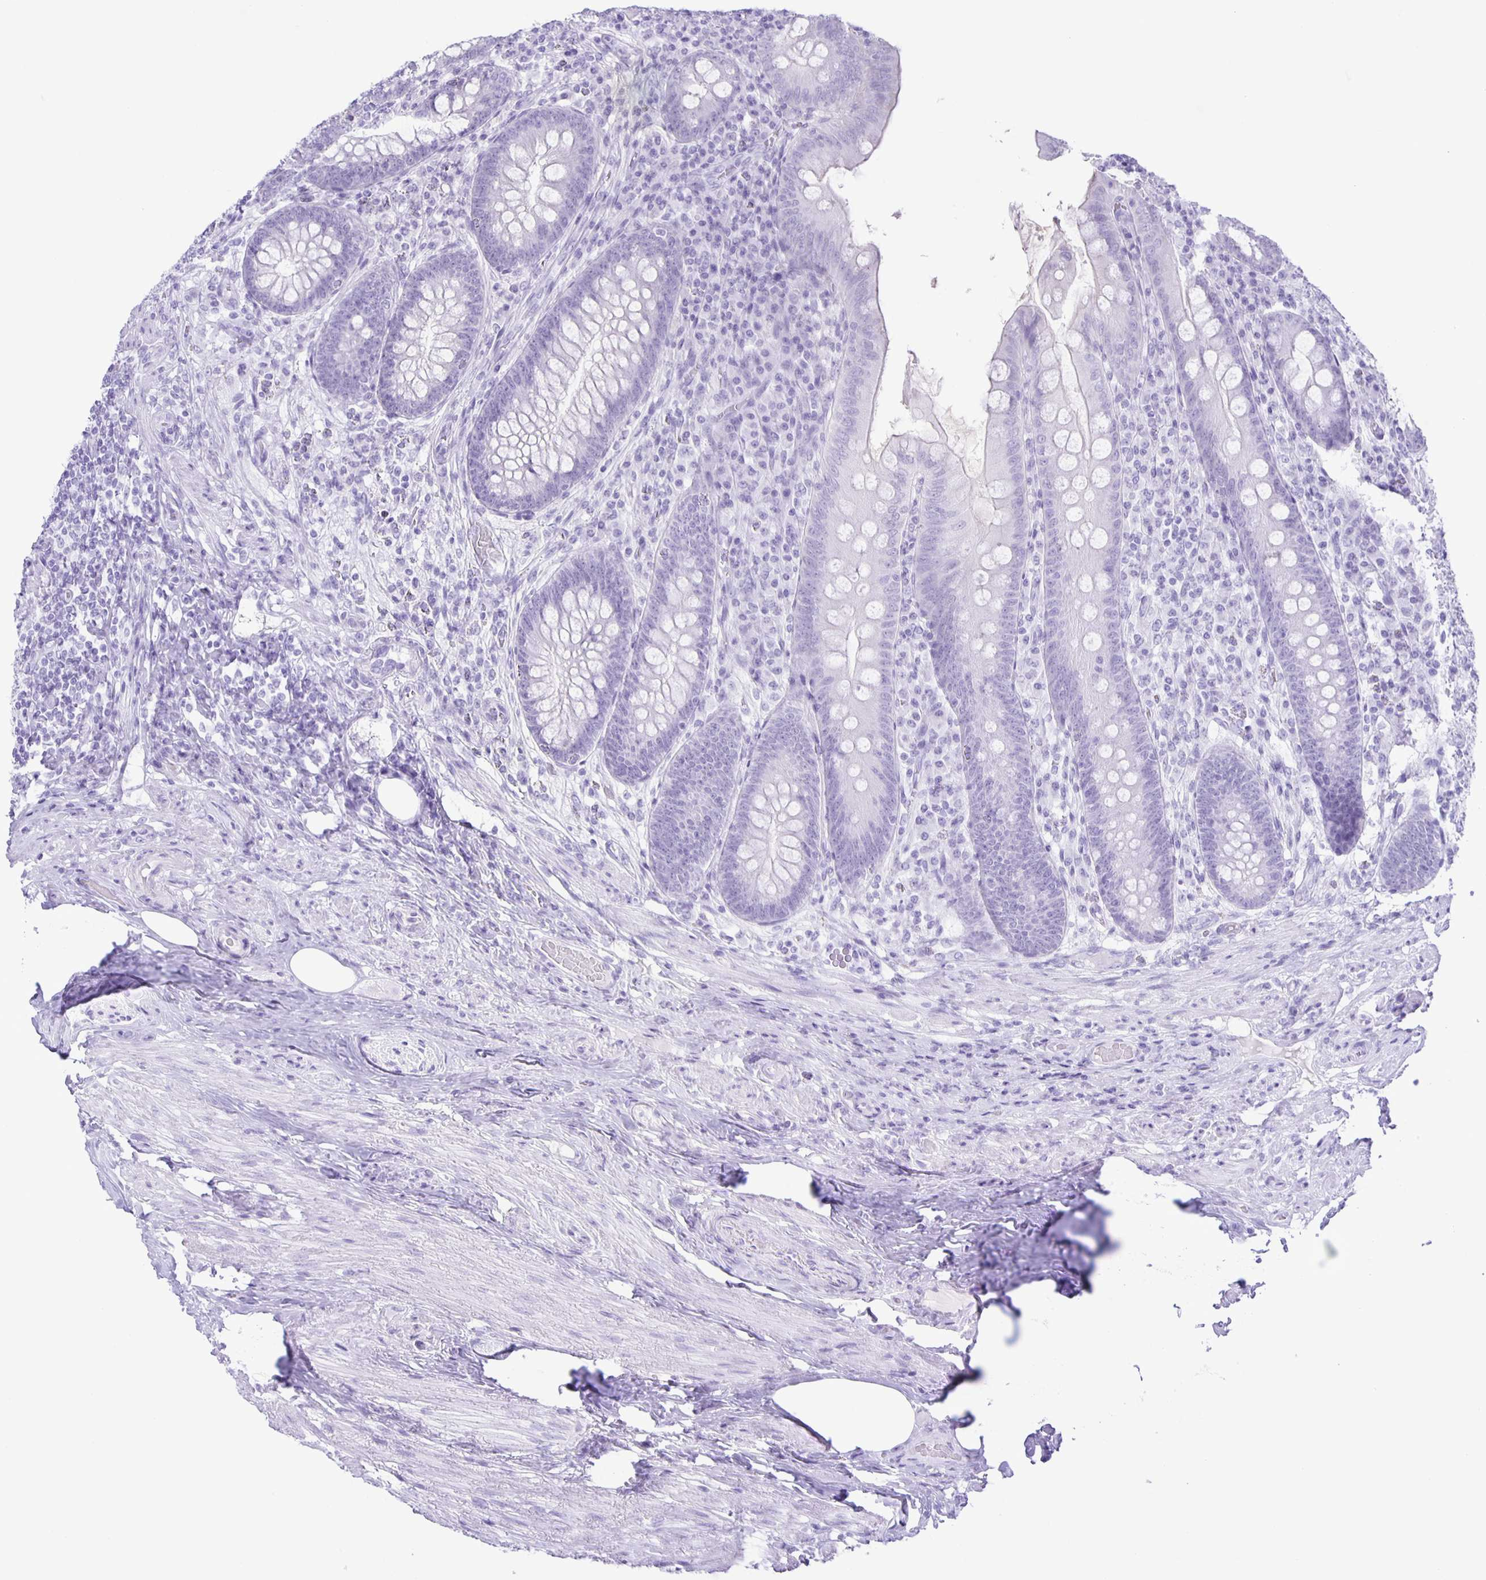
{"staining": {"intensity": "negative", "quantity": "none", "location": "none"}, "tissue": "appendix", "cell_type": "Glandular cells", "image_type": "normal", "snomed": [{"axis": "morphology", "description": "Normal tissue, NOS"}, {"axis": "topography", "description": "Appendix"}], "caption": "An image of human appendix is negative for staining in glandular cells. (DAB (3,3'-diaminobenzidine) immunohistochemistry with hematoxylin counter stain).", "gene": "EZHIP", "patient": {"sex": "male", "age": 71}}